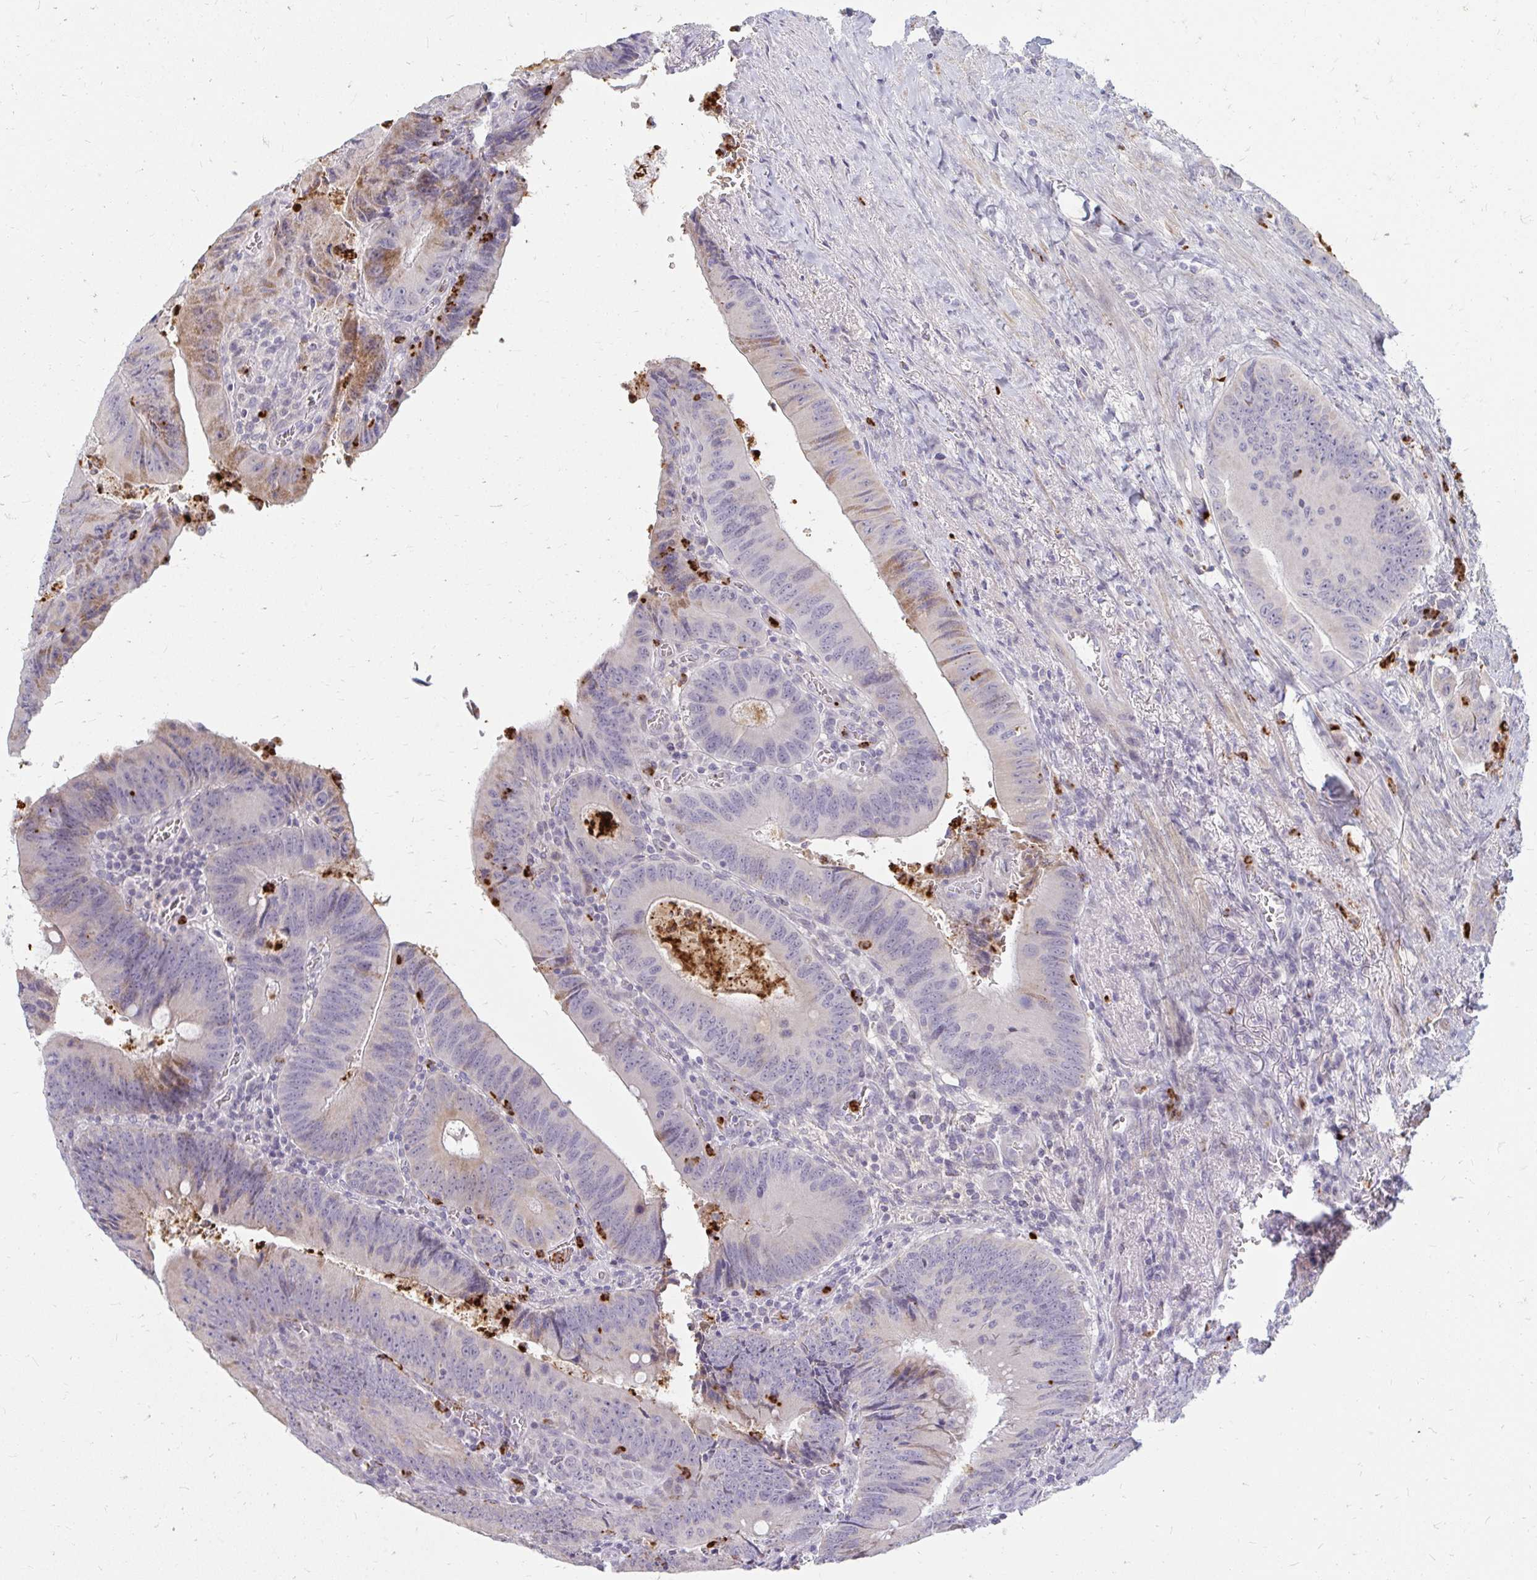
{"staining": {"intensity": "moderate", "quantity": "<25%", "location": "cytoplasmic/membranous"}, "tissue": "colorectal cancer", "cell_type": "Tumor cells", "image_type": "cancer", "snomed": [{"axis": "morphology", "description": "Adenocarcinoma, NOS"}, {"axis": "topography", "description": "Rectum"}], "caption": "An immunohistochemistry (IHC) histopathology image of tumor tissue is shown. Protein staining in brown highlights moderate cytoplasmic/membranous positivity in colorectal cancer within tumor cells. Immunohistochemistry (ihc) stains the protein of interest in brown and the nuclei are stained blue.", "gene": "RAB33A", "patient": {"sex": "female", "age": 72}}